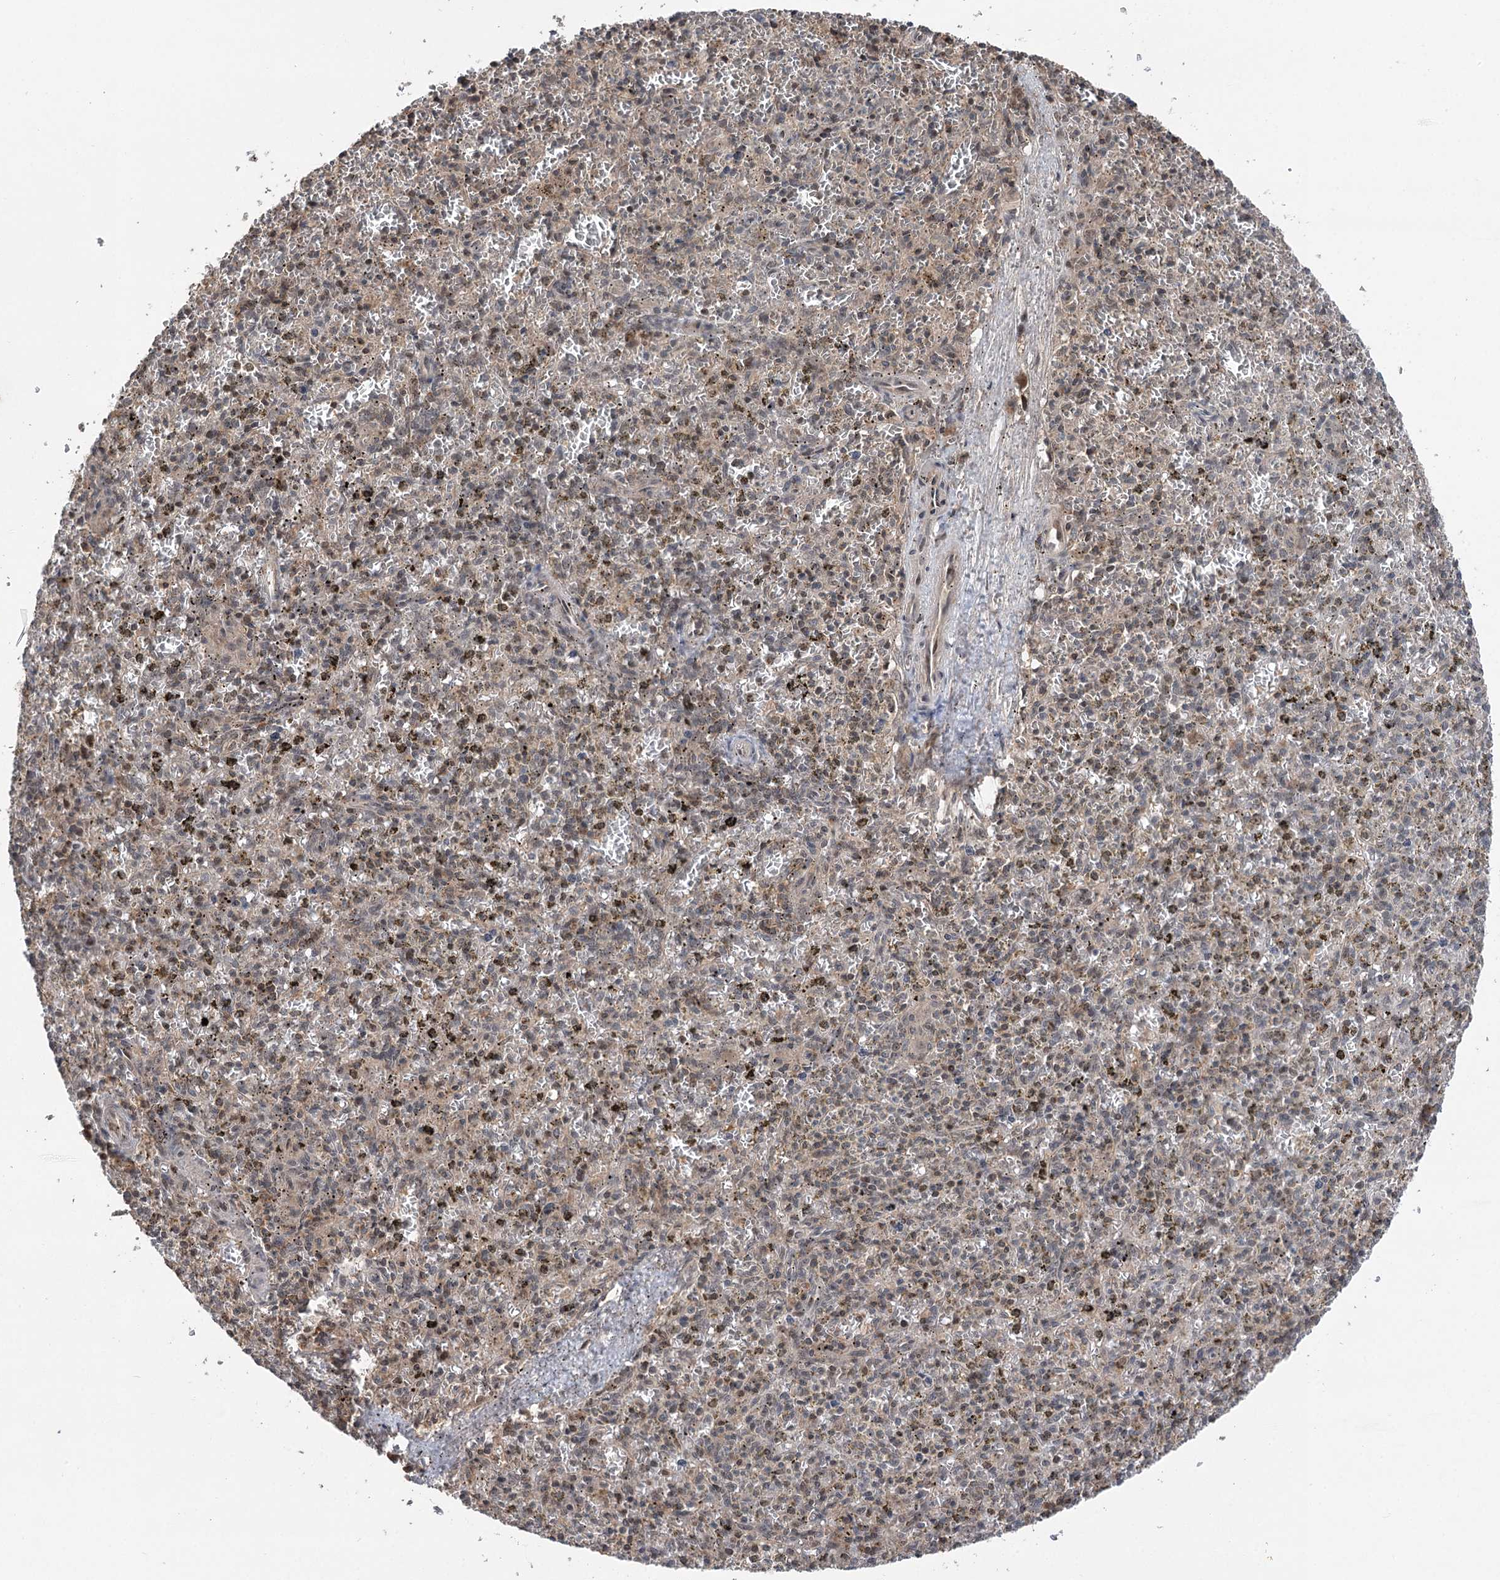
{"staining": {"intensity": "weak", "quantity": "25%-75%", "location": "cytoplasmic/membranous"}, "tissue": "spleen", "cell_type": "Cells in red pulp", "image_type": "normal", "snomed": [{"axis": "morphology", "description": "Normal tissue, NOS"}, {"axis": "topography", "description": "Spleen"}], "caption": "Immunohistochemistry (DAB) staining of normal human spleen demonstrates weak cytoplasmic/membranous protein positivity in approximately 25%-75% of cells in red pulp. The protein of interest is stained brown, and the nuclei are stained in blue (DAB IHC with brightfield microscopy, high magnification).", "gene": "CCSER2", "patient": {"sex": "male", "age": 72}}